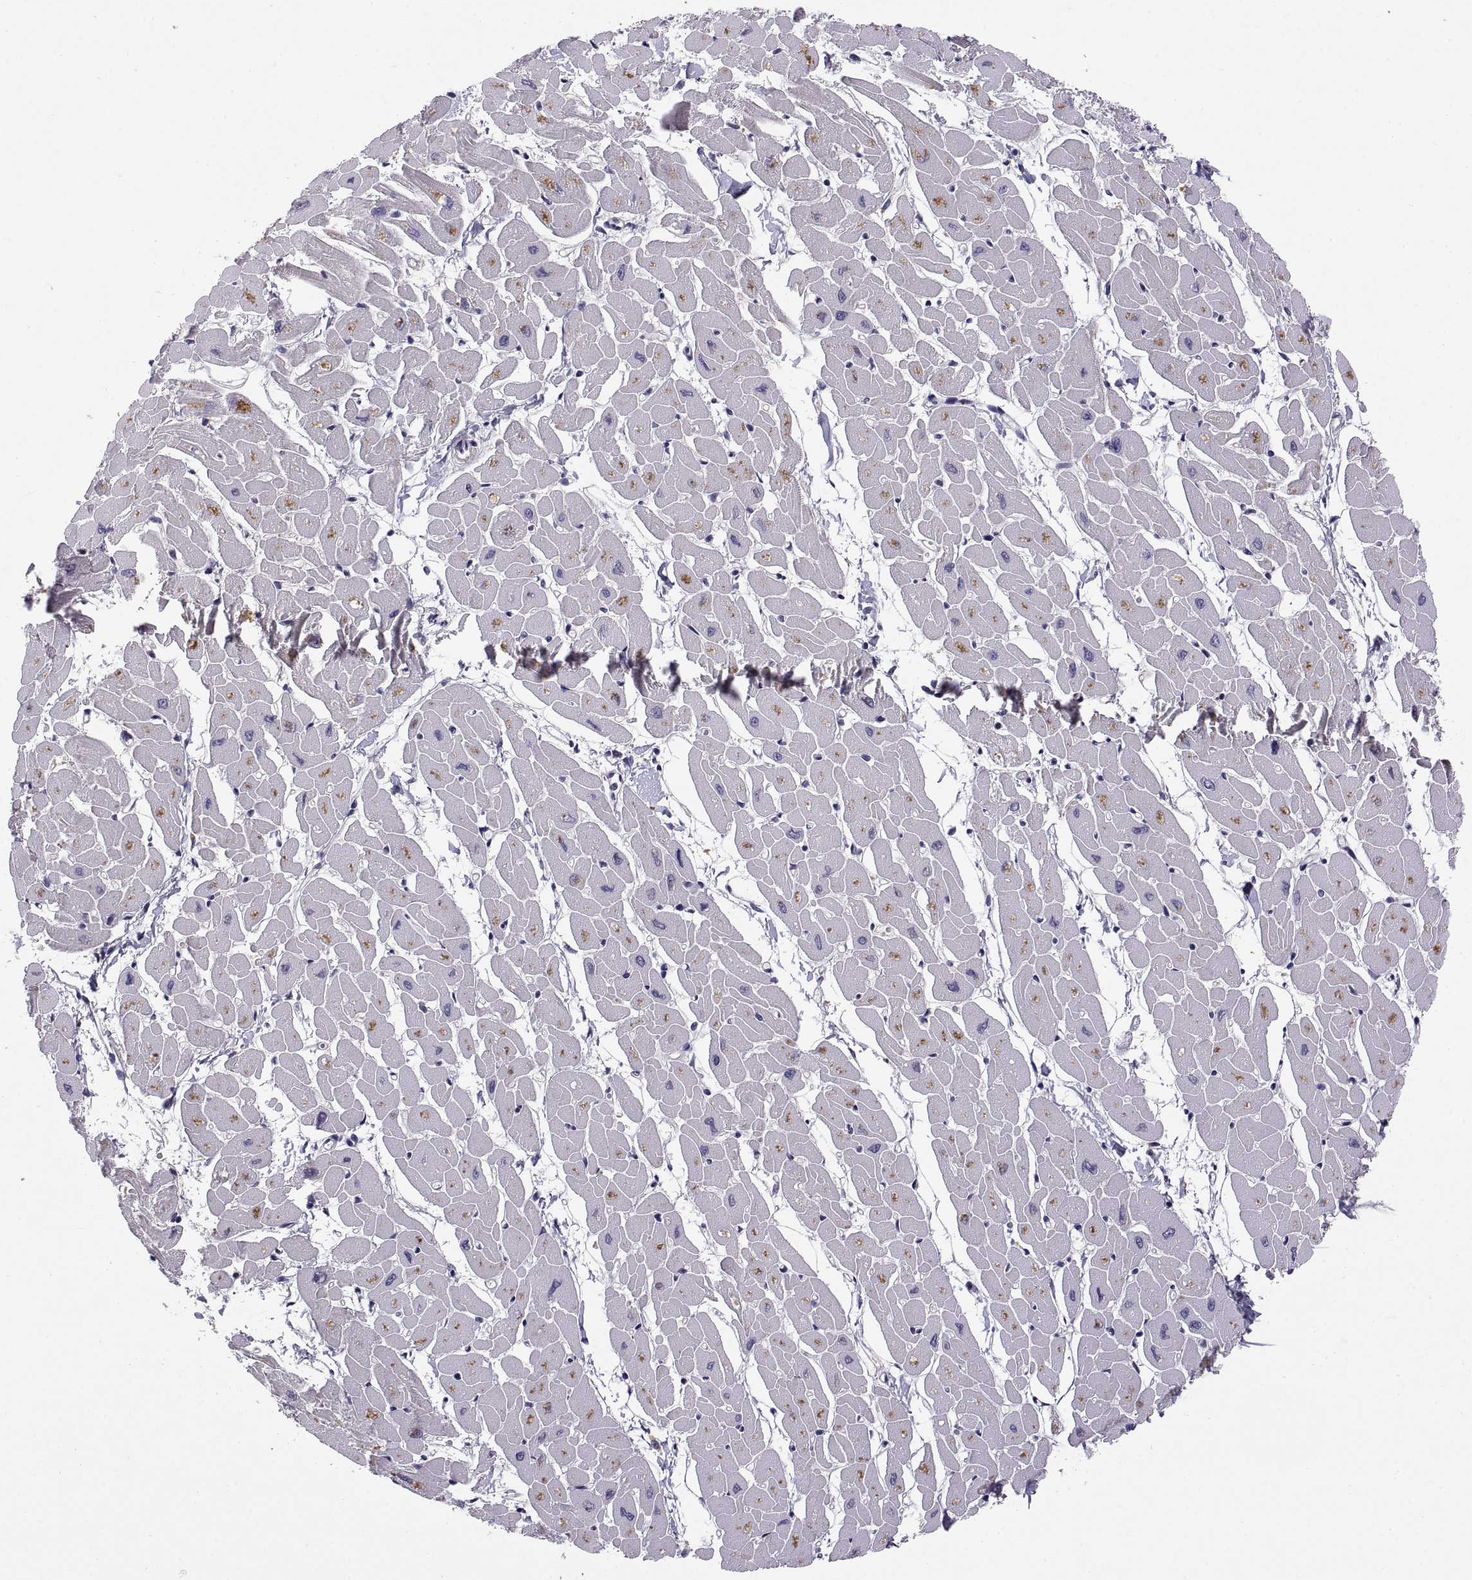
{"staining": {"intensity": "negative", "quantity": "none", "location": "none"}, "tissue": "heart muscle", "cell_type": "Cardiomyocytes", "image_type": "normal", "snomed": [{"axis": "morphology", "description": "Normal tissue, NOS"}, {"axis": "topography", "description": "Heart"}], "caption": "Immunohistochemistry of benign heart muscle demonstrates no staining in cardiomyocytes. Brightfield microscopy of IHC stained with DAB (brown) and hematoxylin (blue), captured at high magnification.", "gene": "CHFR", "patient": {"sex": "male", "age": 57}}